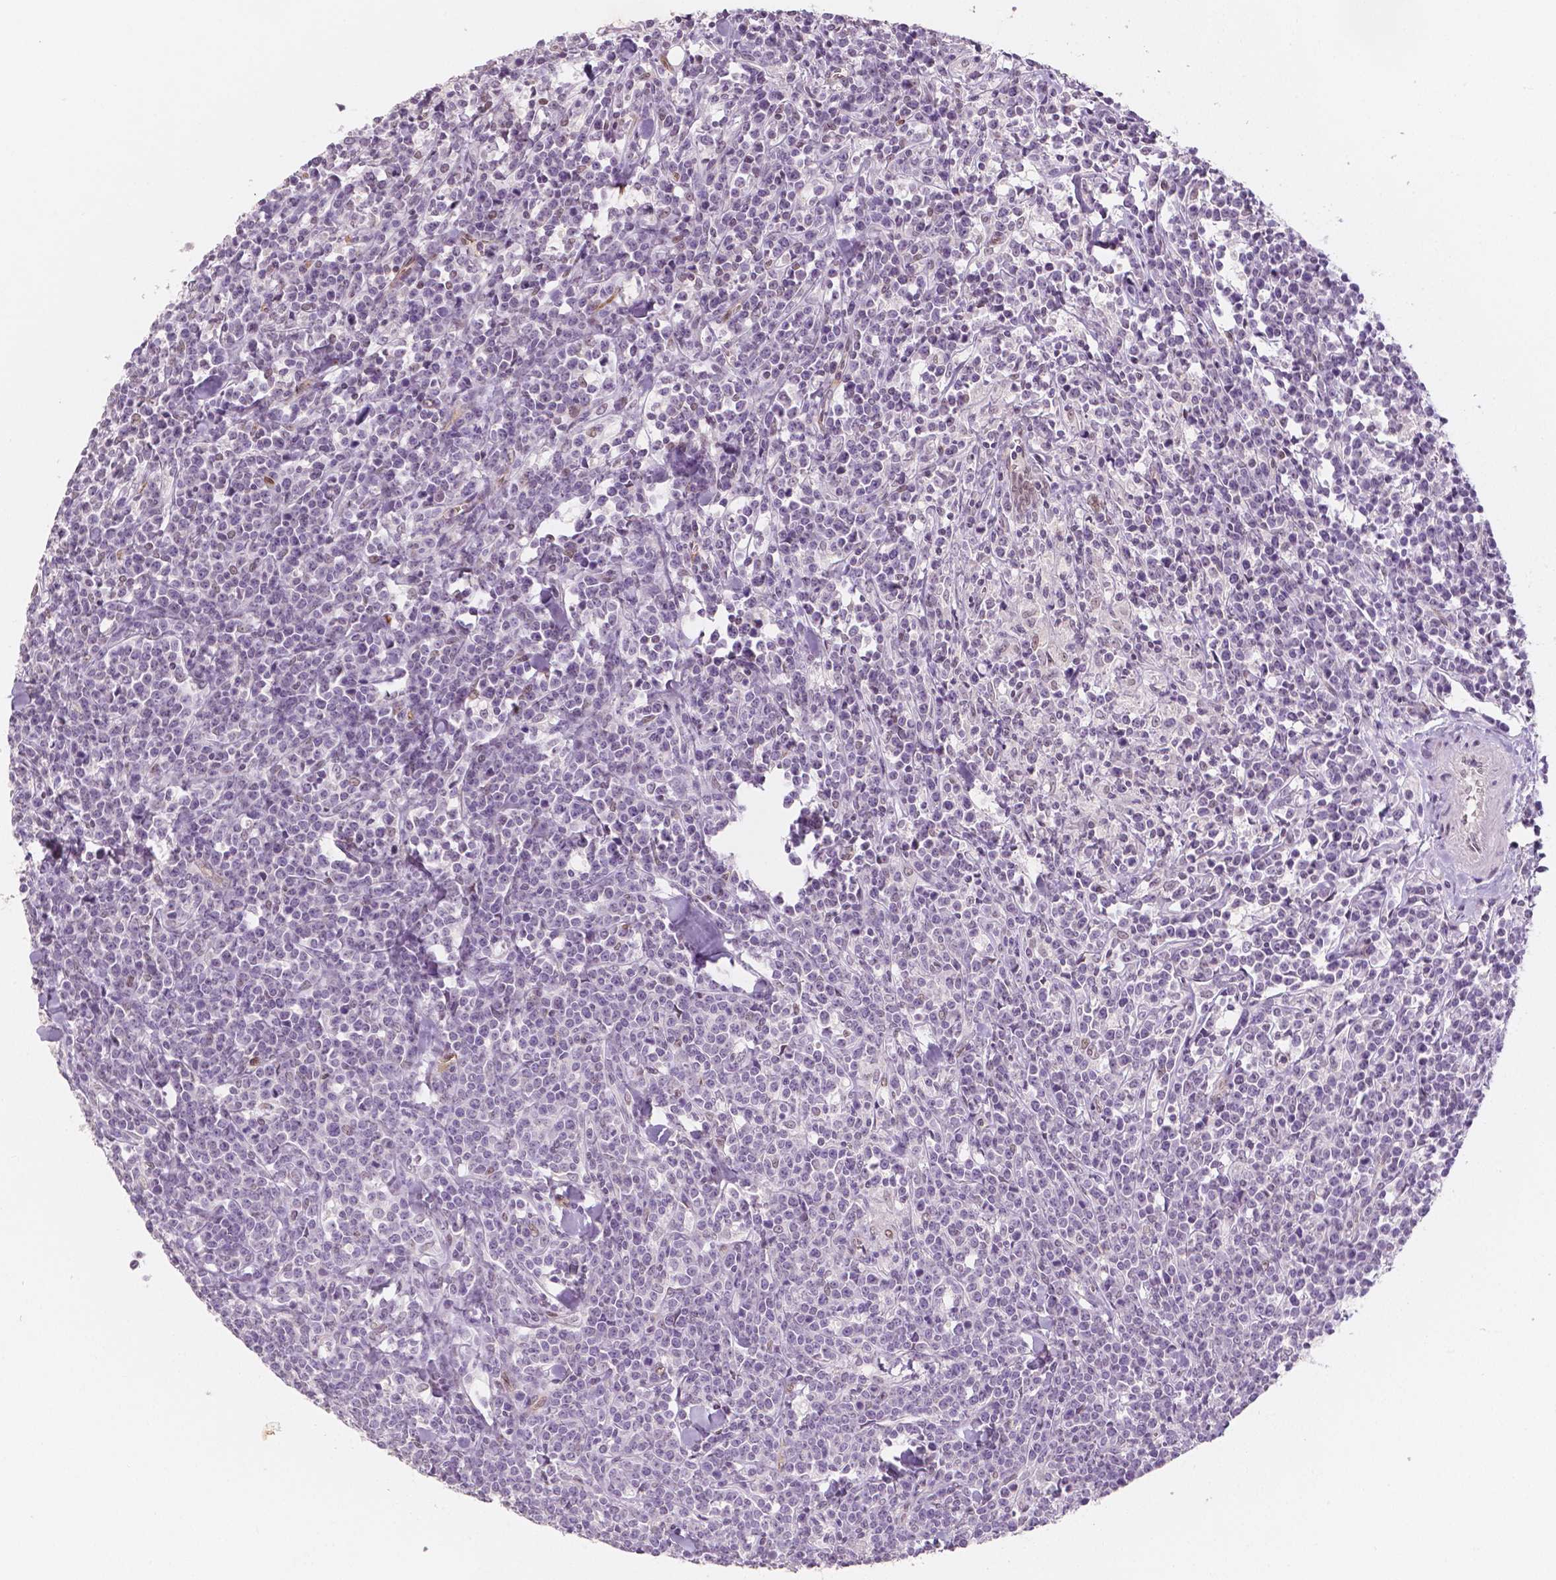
{"staining": {"intensity": "negative", "quantity": "none", "location": "none"}, "tissue": "lymphoma", "cell_type": "Tumor cells", "image_type": "cancer", "snomed": [{"axis": "morphology", "description": "Malignant lymphoma, non-Hodgkin's type, High grade"}, {"axis": "topography", "description": "Small intestine"}], "caption": "High magnification brightfield microscopy of high-grade malignant lymphoma, non-Hodgkin's type stained with DAB (brown) and counterstained with hematoxylin (blue): tumor cells show no significant positivity.", "gene": "KDM5B", "patient": {"sex": "female", "age": 56}}